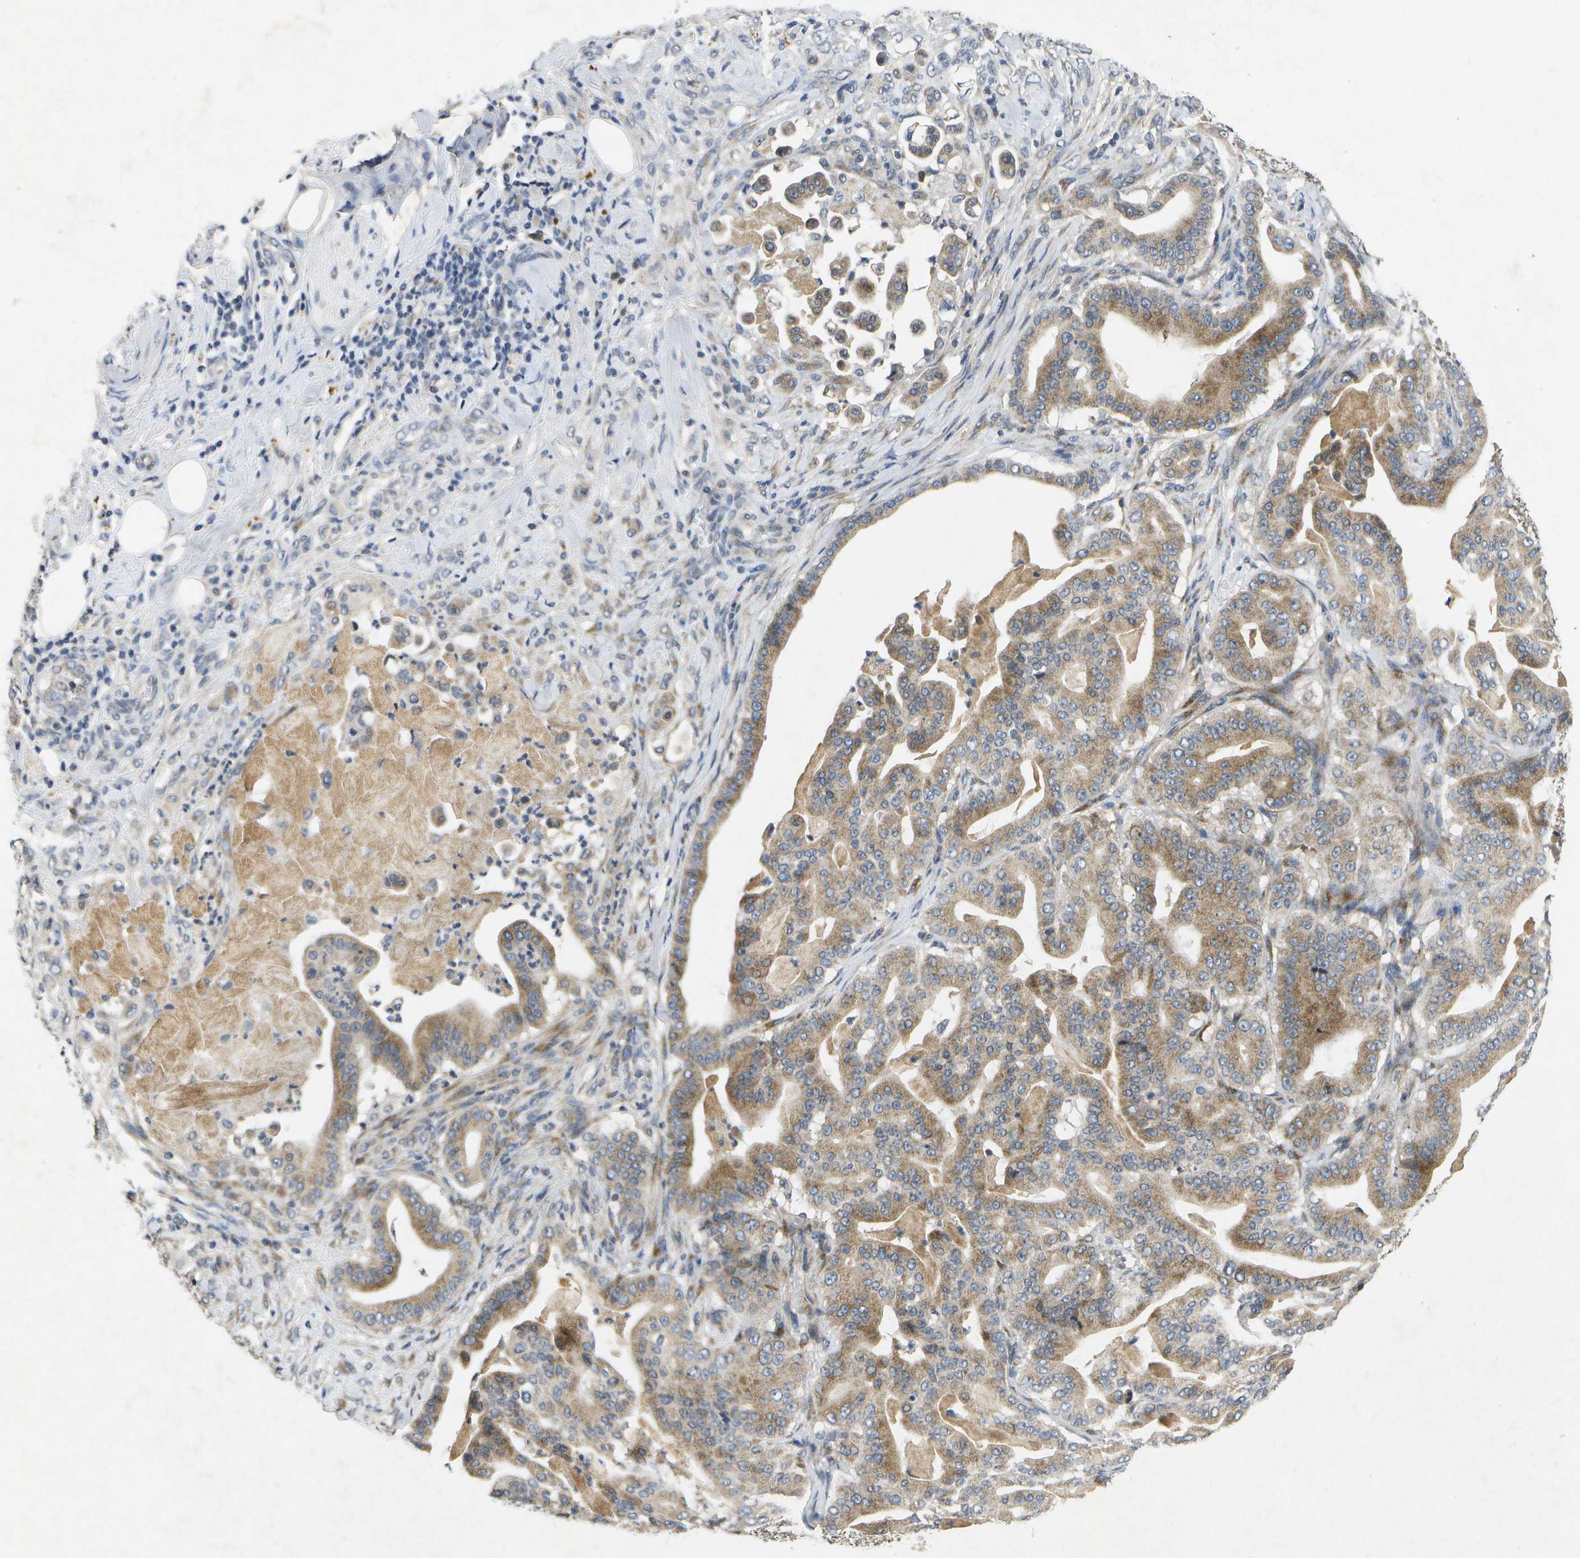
{"staining": {"intensity": "moderate", "quantity": ">75%", "location": "cytoplasmic/membranous"}, "tissue": "pancreatic cancer", "cell_type": "Tumor cells", "image_type": "cancer", "snomed": [{"axis": "morphology", "description": "Adenocarcinoma, NOS"}, {"axis": "topography", "description": "Pancreas"}], "caption": "A medium amount of moderate cytoplasmic/membranous positivity is identified in about >75% of tumor cells in adenocarcinoma (pancreatic) tissue.", "gene": "KDELR1", "patient": {"sex": "male", "age": 63}}